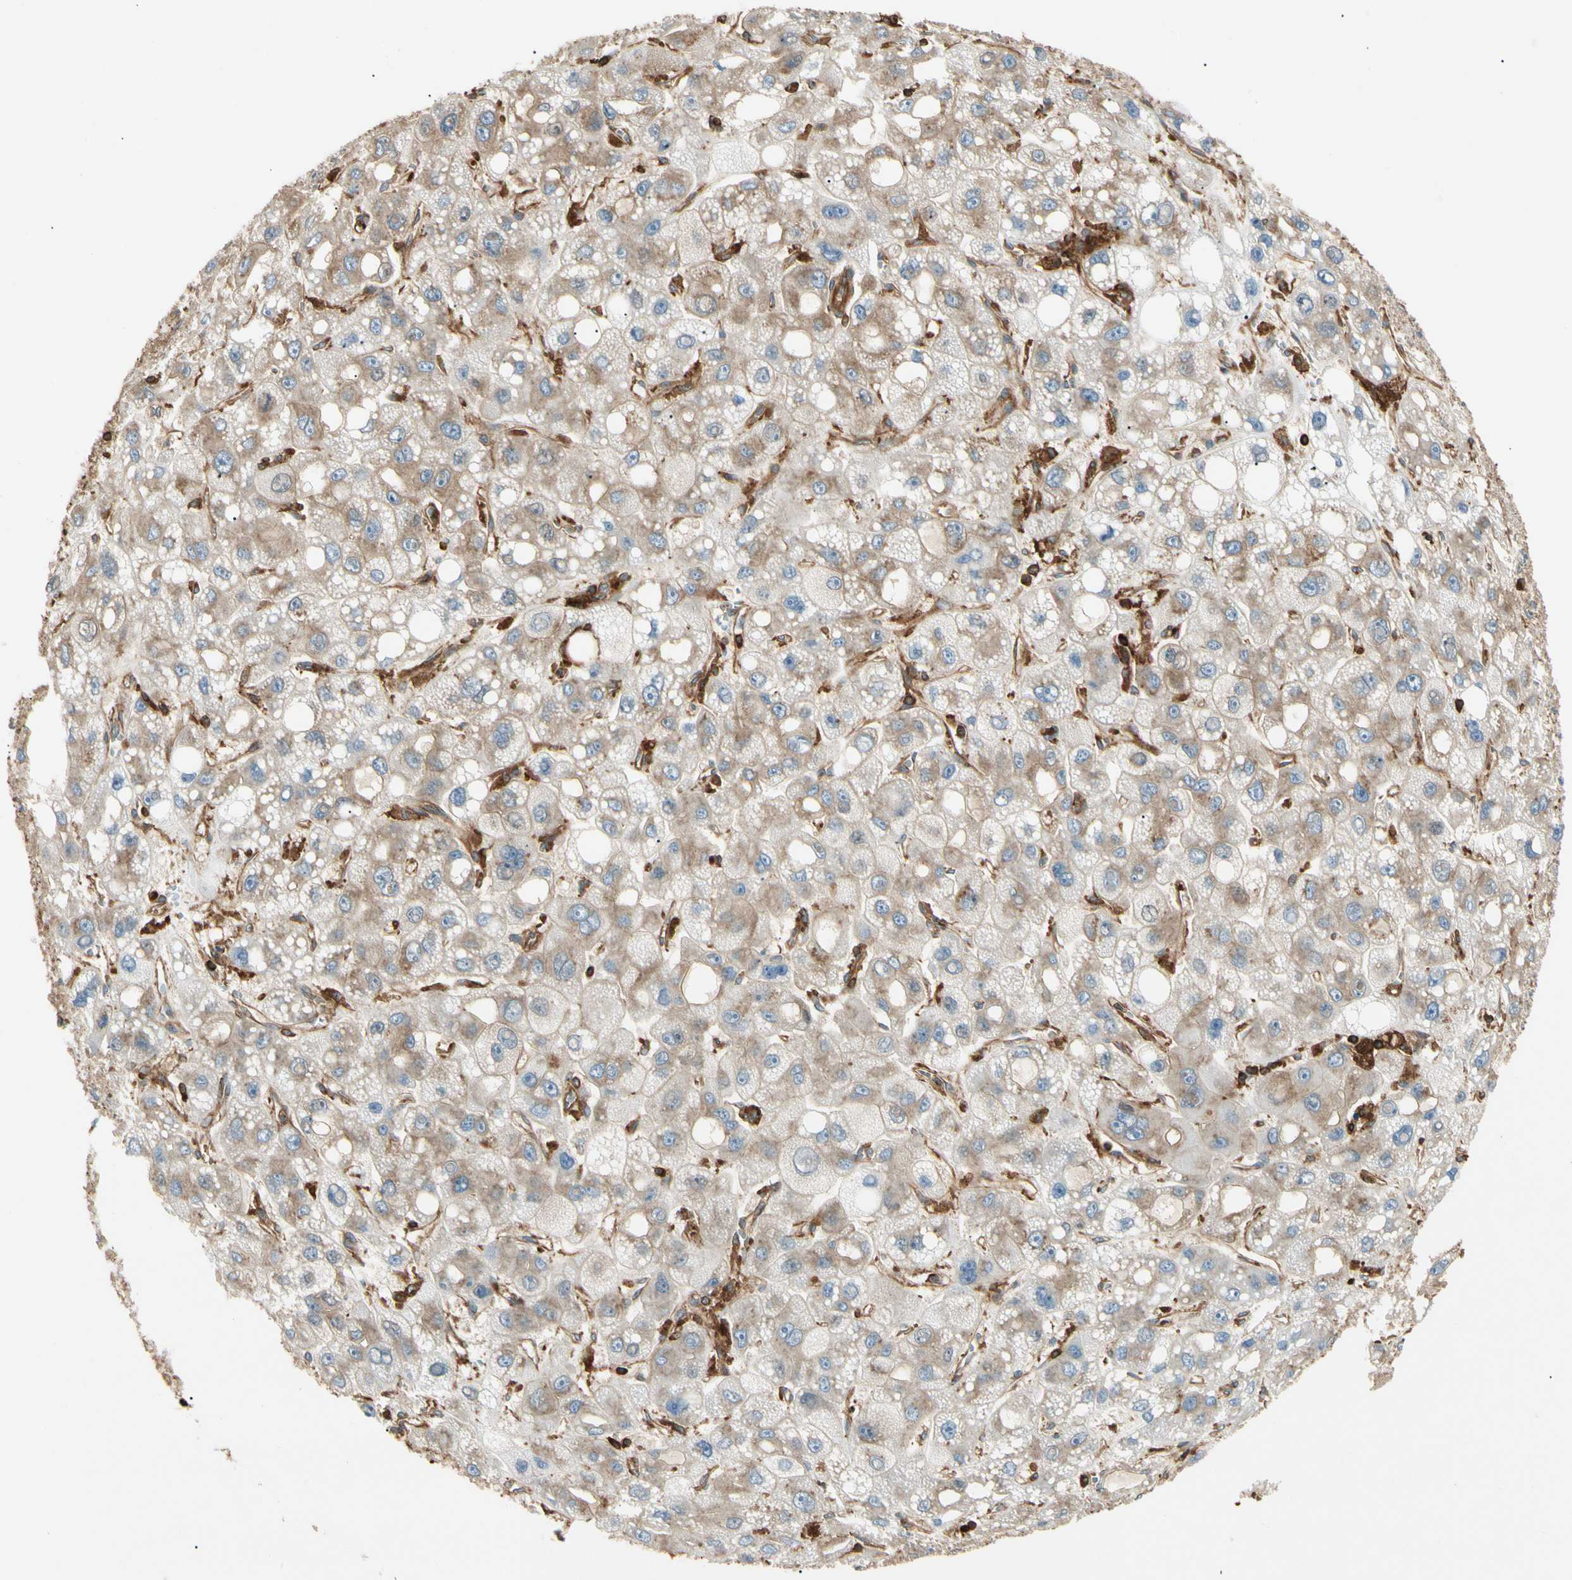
{"staining": {"intensity": "moderate", "quantity": ">75%", "location": "cytoplasmic/membranous"}, "tissue": "liver cancer", "cell_type": "Tumor cells", "image_type": "cancer", "snomed": [{"axis": "morphology", "description": "Carcinoma, Hepatocellular, NOS"}, {"axis": "topography", "description": "Liver"}], "caption": "There is medium levels of moderate cytoplasmic/membranous staining in tumor cells of liver hepatocellular carcinoma, as demonstrated by immunohistochemical staining (brown color).", "gene": "ARPC2", "patient": {"sex": "male", "age": 55}}